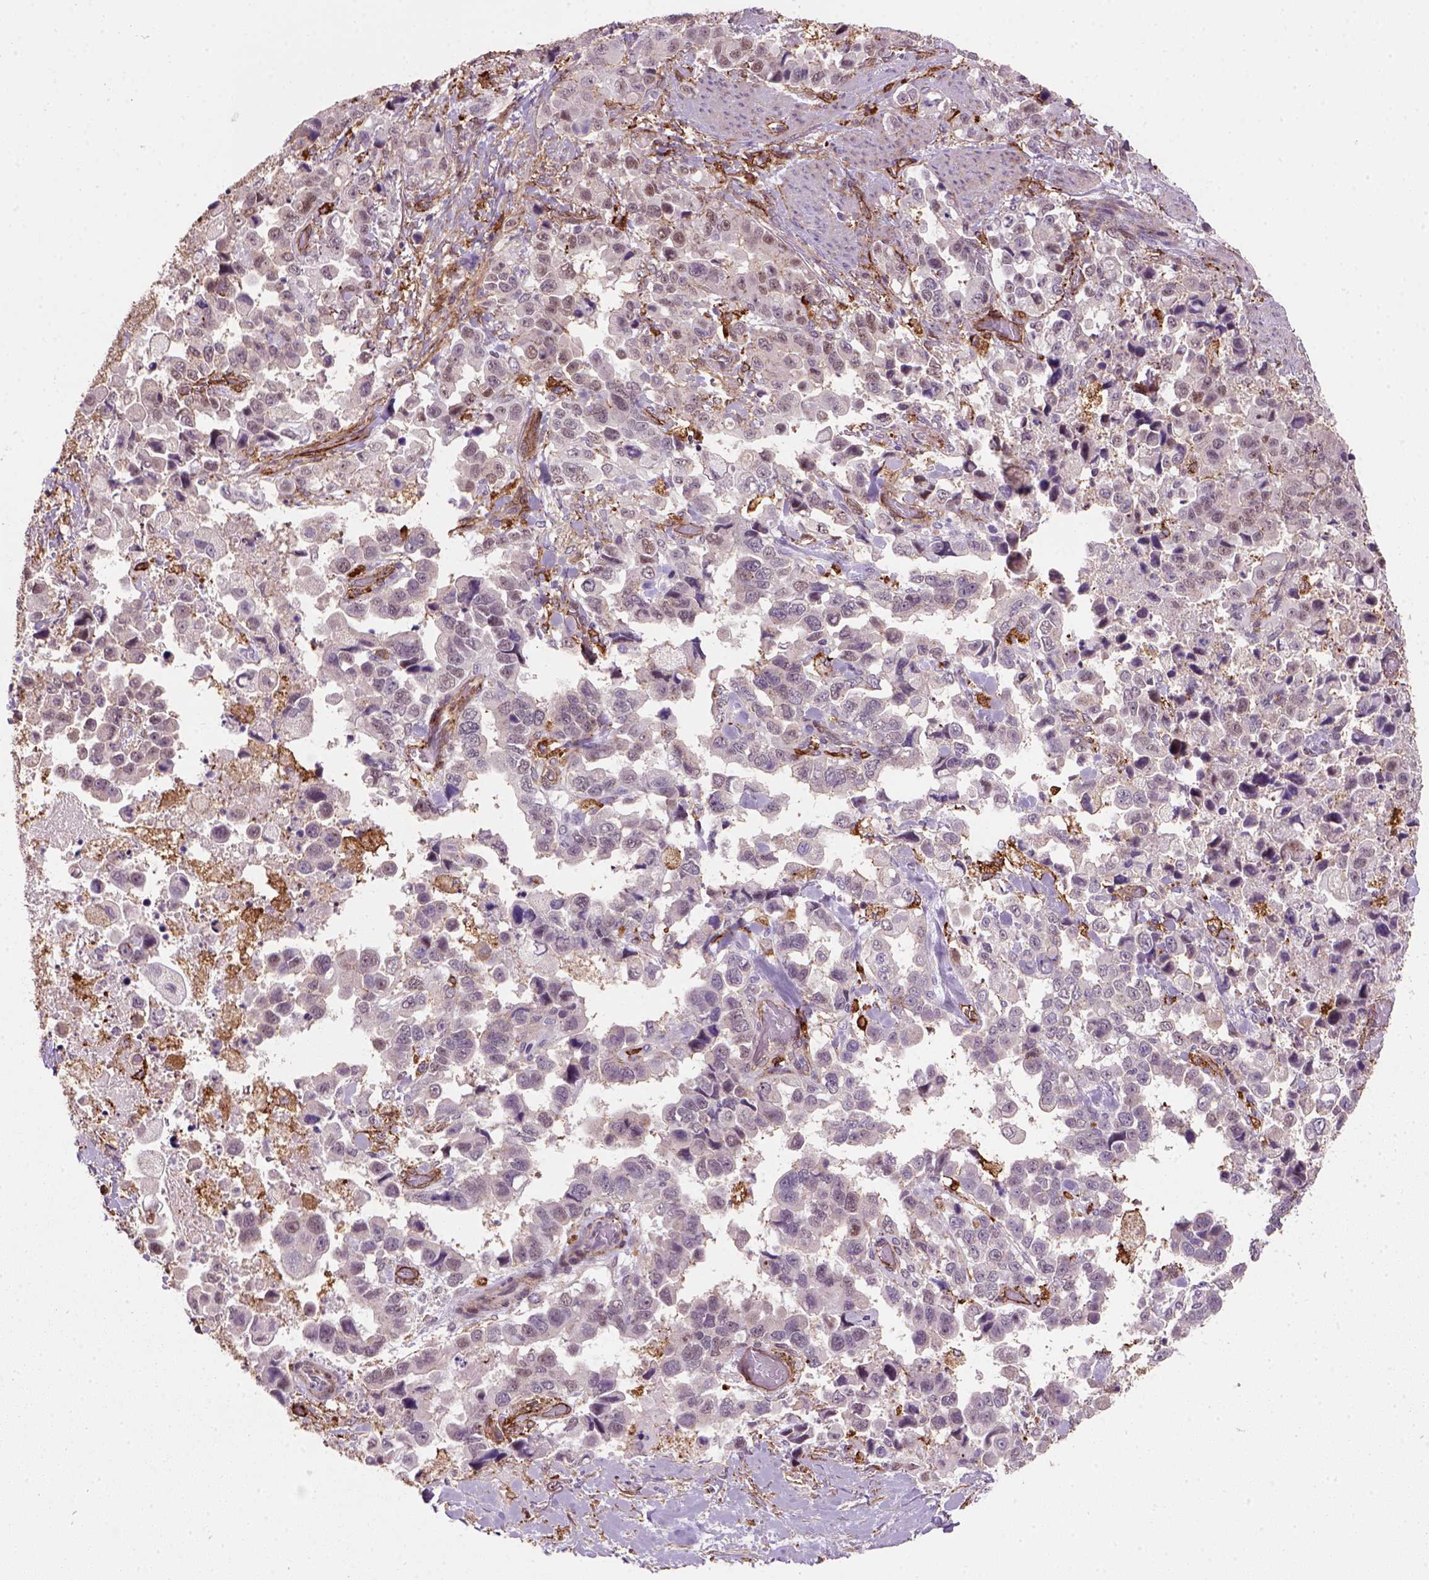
{"staining": {"intensity": "negative", "quantity": "none", "location": "none"}, "tissue": "stomach cancer", "cell_type": "Tumor cells", "image_type": "cancer", "snomed": [{"axis": "morphology", "description": "Adenocarcinoma, NOS"}, {"axis": "topography", "description": "Stomach"}], "caption": "High magnification brightfield microscopy of adenocarcinoma (stomach) stained with DAB (3,3'-diaminobenzidine) (brown) and counterstained with hematoxylin (blue): tumor cells show no significant expression.", "gene": "MARCKS", "patient": {"sex": "male", "age": 59}}